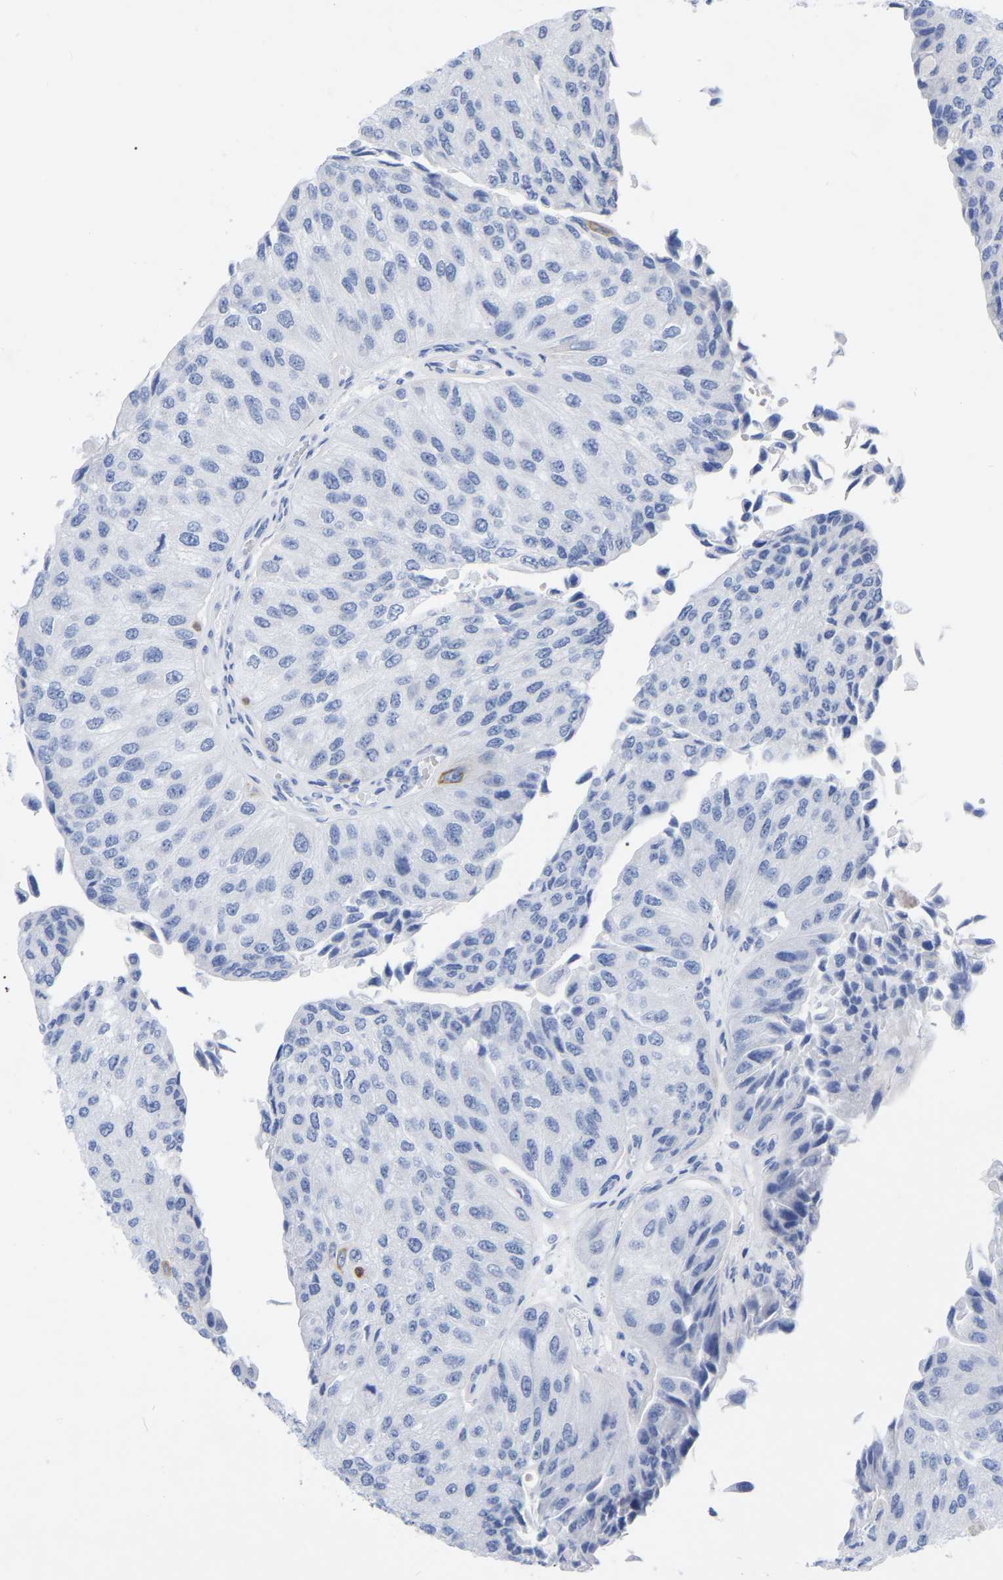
{"staining": {"intensity": "negative", "quantity": "none", "location": "none"}, "tissue": "urothelial cancer", "cell_type": "Tumor cells", "image_type": "cancer", "snomed": [{"axis": "morphology", "description": "Urothelial carcinoma, High grade"}, {"axis": "topography", "description": "Kidney"}, {"axis": "topography", "description": "Urinary bladder"}], "caption": "IHC of human urothelial carcinoma (high-grade) demonstrates no expression in tumor cells. (Immunohistochemistry (ihc), brightfield microscopy, high magnification).", "gene": "ZNF629", "patient": {"sex": "male", "age": 77}}